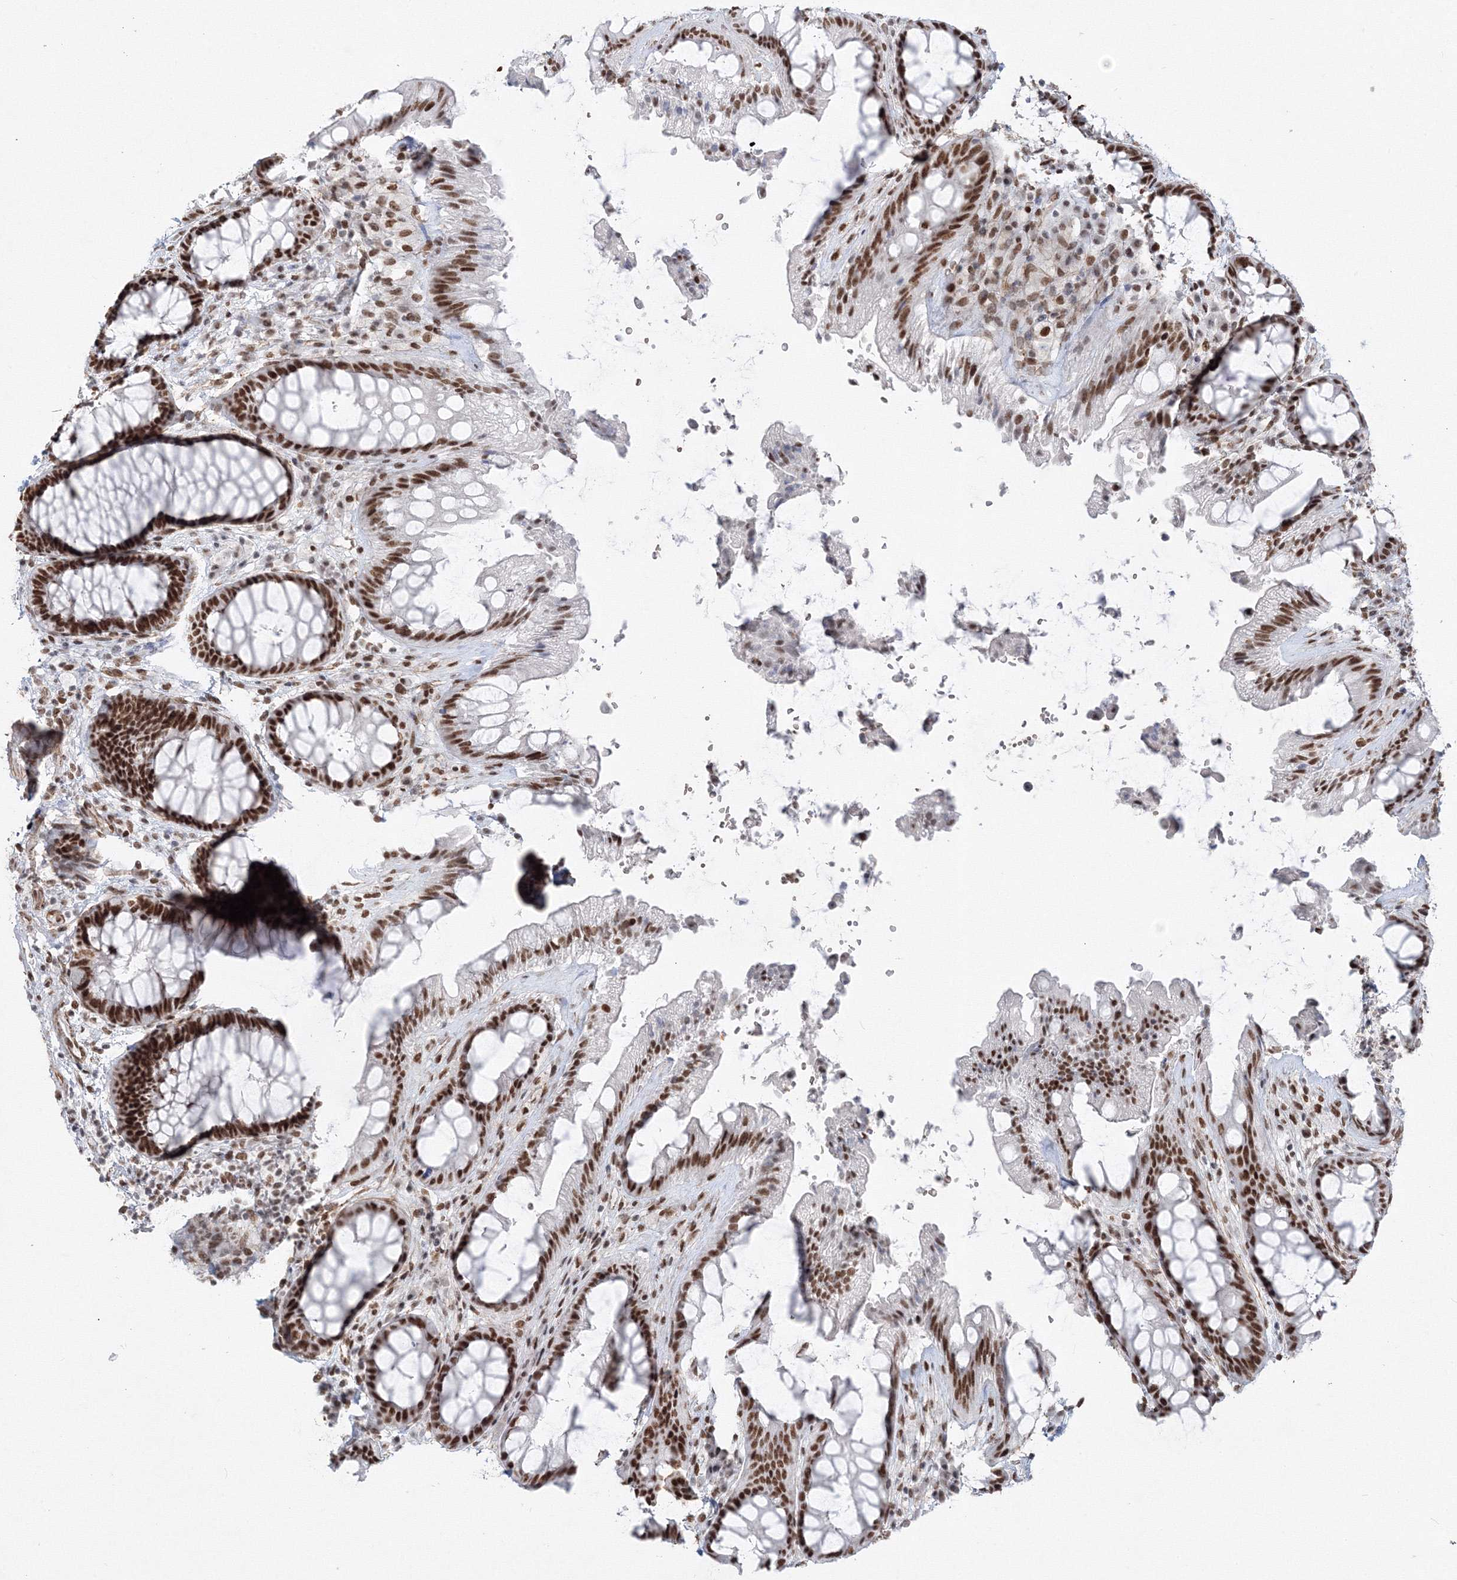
{"staining": {"intensity": "strong", "quantity": ">75%", "location": "nuclear"}, "tissue": "rectum", "cell_type": "Glandular cells", "image_type": "normal", "snomed": [{"axis": "morphology", "description": "Normal tissue, NOS"}, {"axis": "topography", "description": "Rectum"}], "caption": "The image shows a brown stain indicating the presence of a protein in the nuclear of glandular cells in rectum. The protein of interest is stained brown, and the nuclei are stained in blue (DAB (3,3'-diaminobenzidine) IHC with brightfield microscopy, high magnification).", "gene": "ZNF638", "patient": {"sex": "female", "age": 46}}